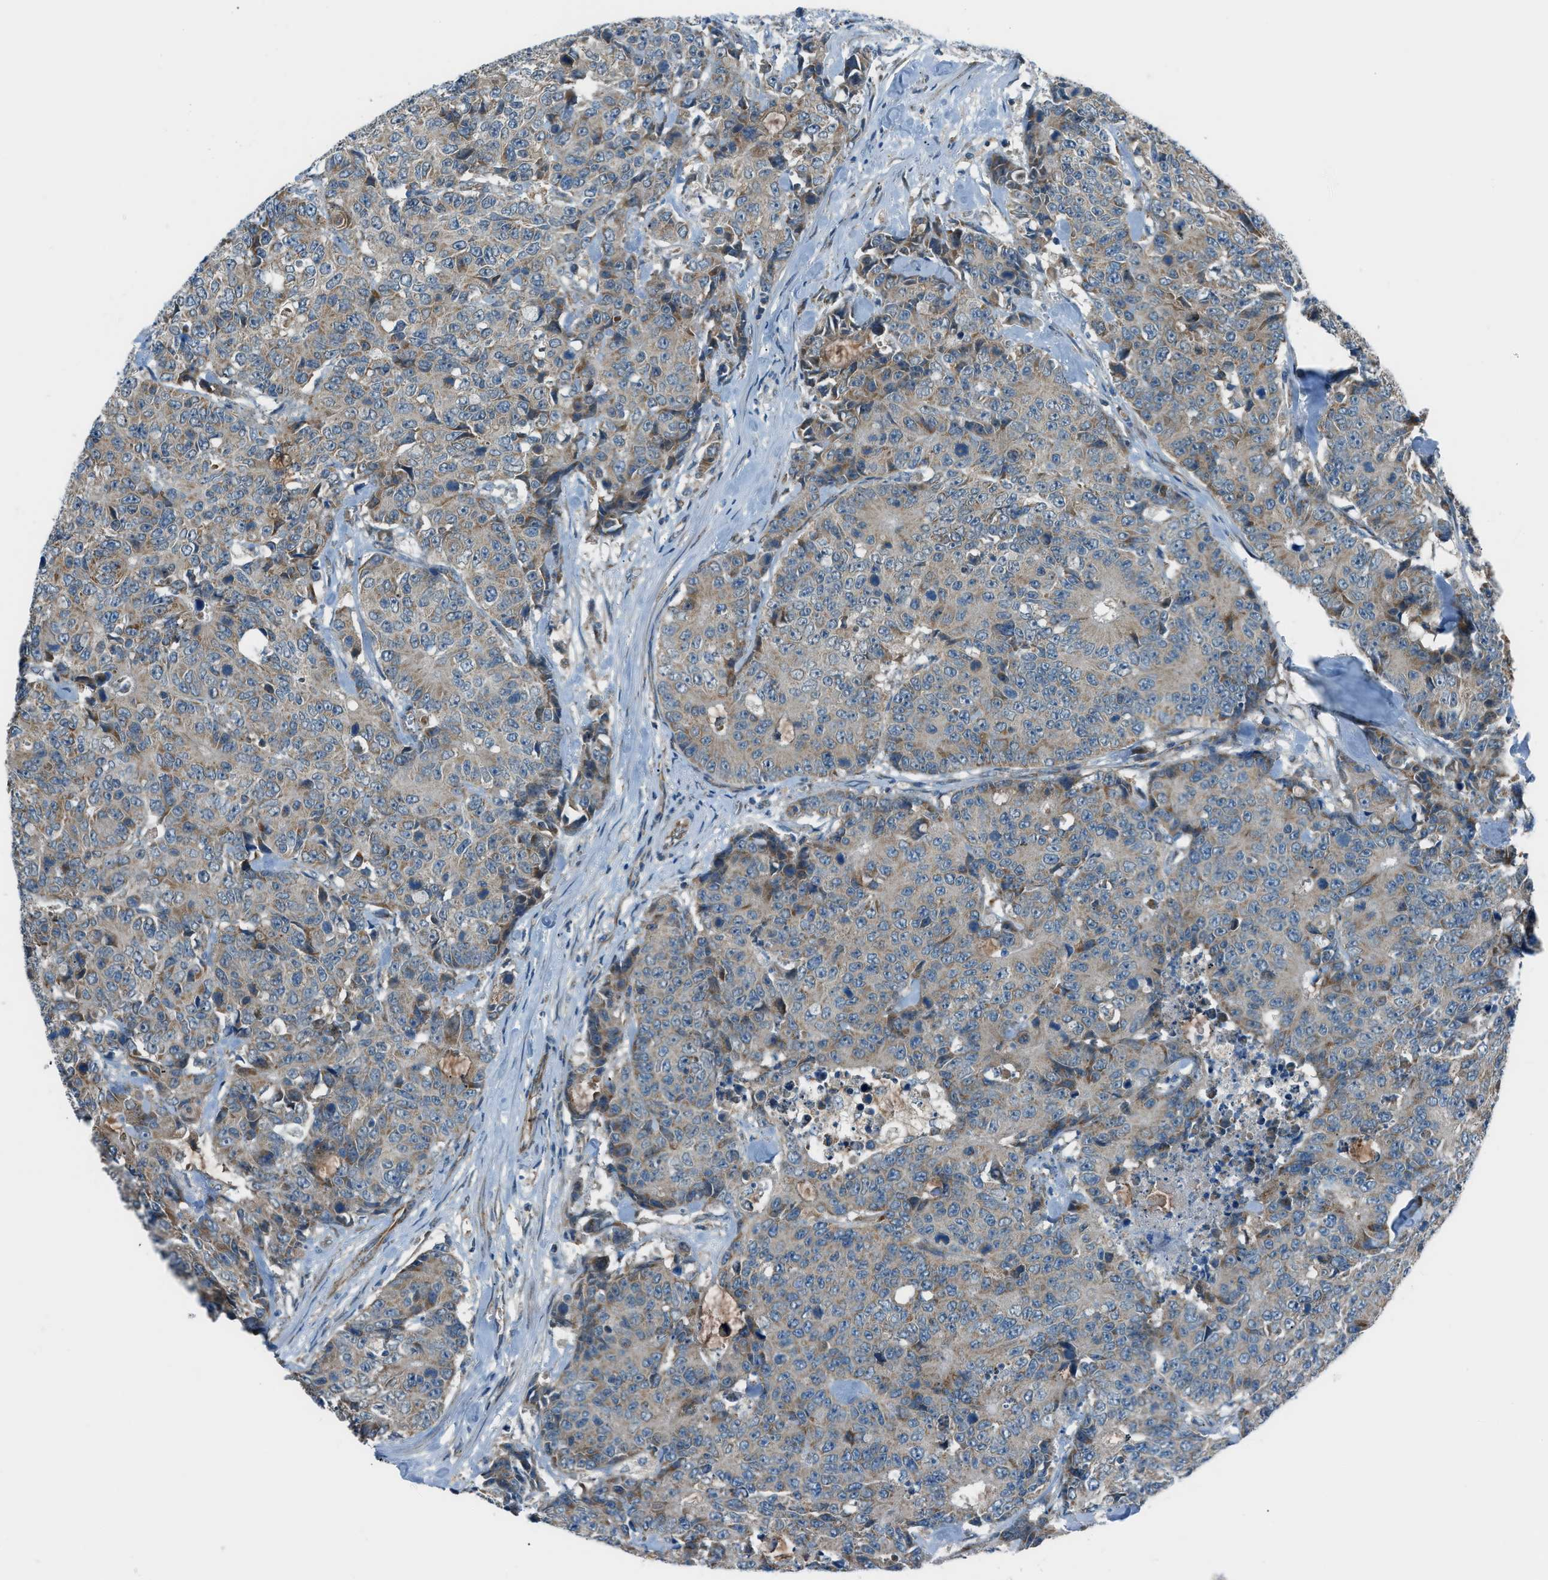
{"staining": {"intensity": "weak", "quantity": "25%-75%", "location": "cytoplasmic/membranous"}, "tissue": "colorectal cancer", "cell_type": "Tumor cells", "image_type": "cancer", "snomed": [{"axis": "morphology", "description": "Adenocarcinoma, NOS"}, {"axis": "topography", "description": "Colon"}], "caption": "Colorectal adenocarcinoma tissue shows weak cytoplasmic/membranous expression in approximately 25%-75% of tumor cells, visualized by immunohistochemistry.", "gene": "PIGG", "patient": {"sex": "female", "age": 86}}